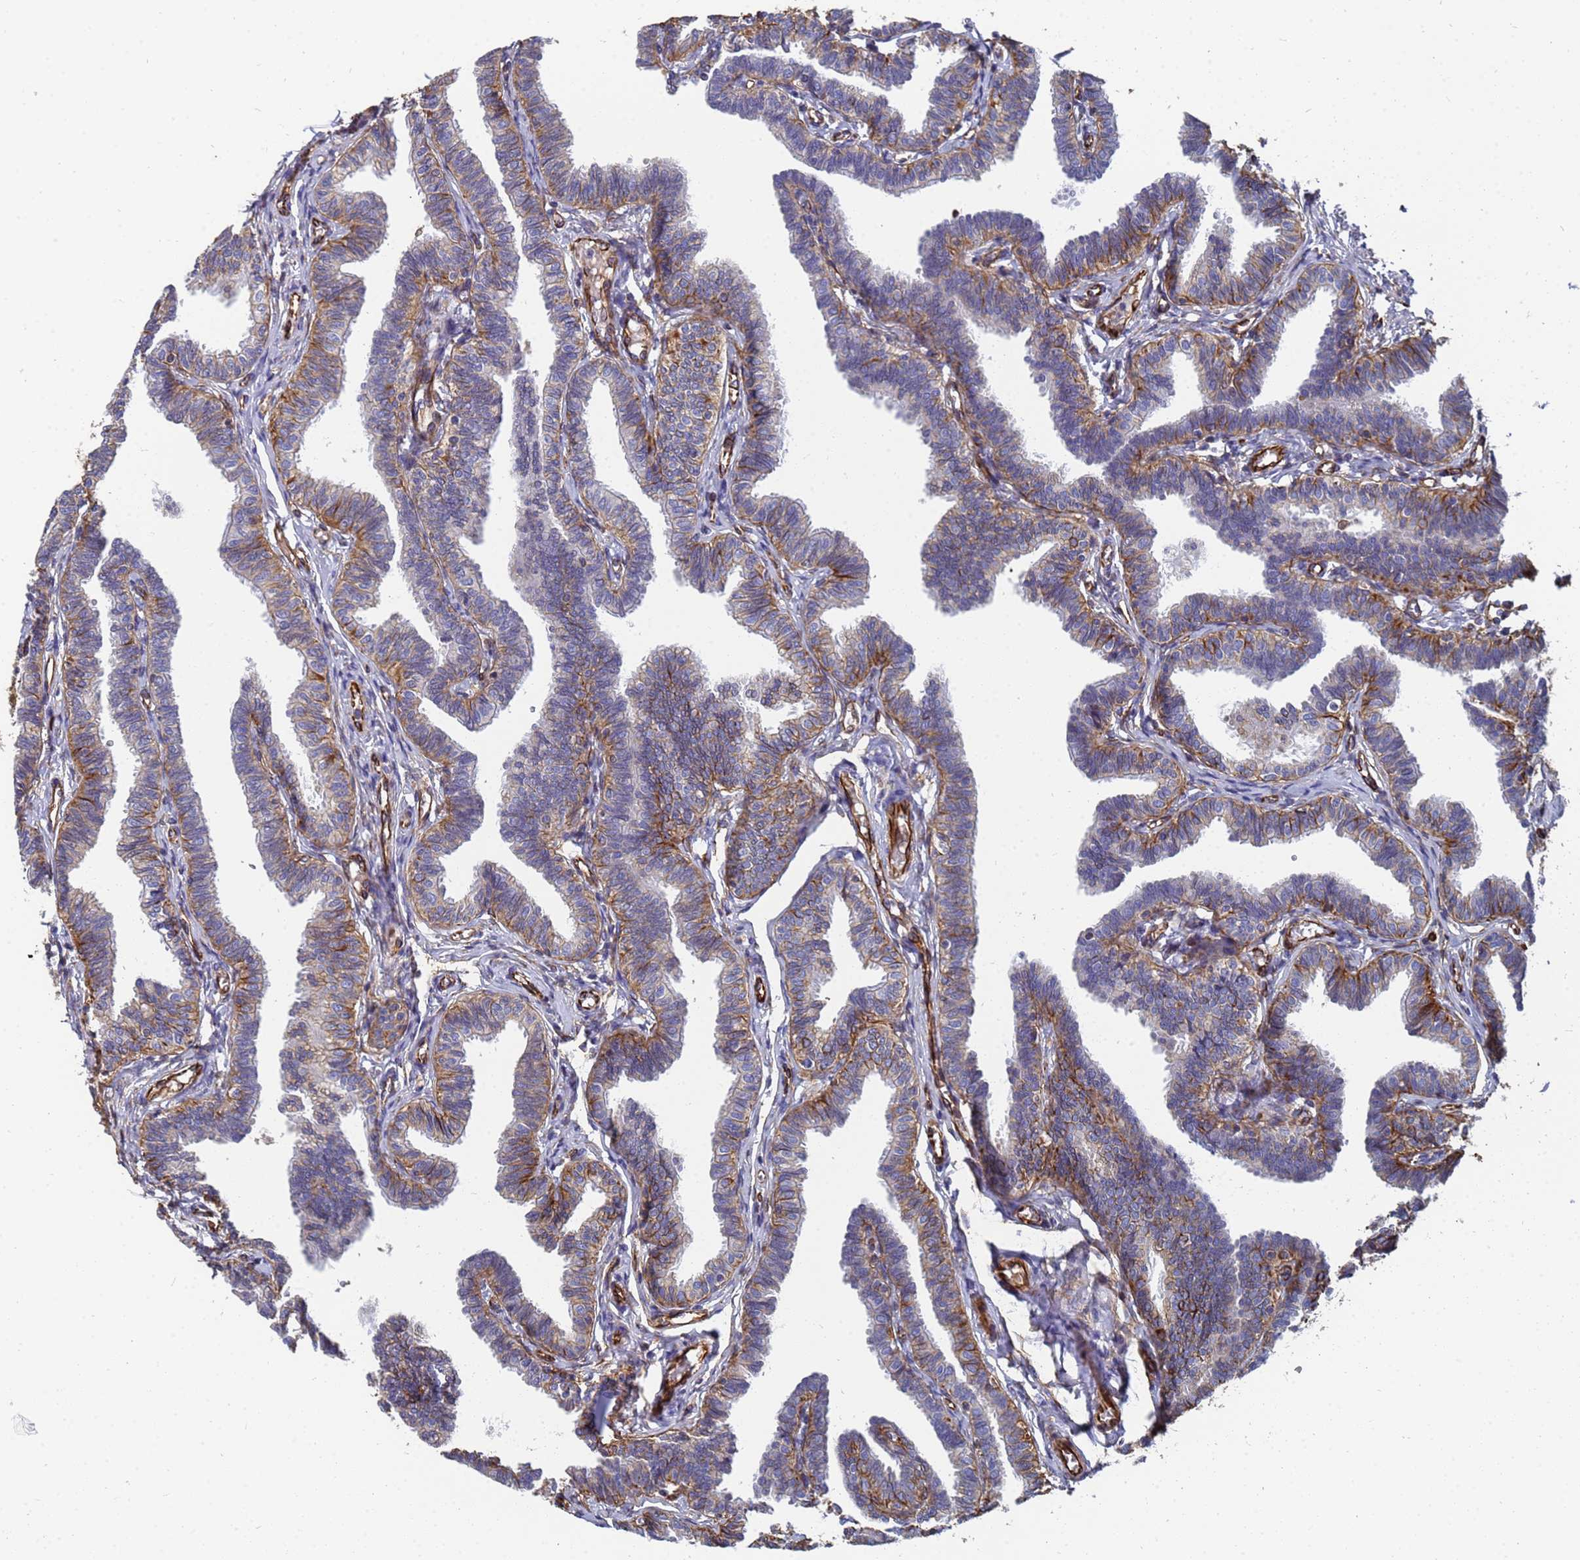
{"staining": {"intensity": "negative", "quantity": "none", "location": "none"}, "tissue": "fallopian tube", "cell_type": "Glandular cells", "image_type": "normal", "snomed": [{"axis": "morphology", "description": "Normal tissue, NOS"}, {"axis": "topography", "description": "Fallopian tube"}, {"axis": "topography", "description": "Ovary"}], "caption": "This image is of benign fallopian tube stained with immunohistochemistry to label a protein in brown with the nuclei are counter-stained blue. There is no positivity in glandular cells.", "gene": "SYT13", "patient": {"sex": "female", "age": 23}}